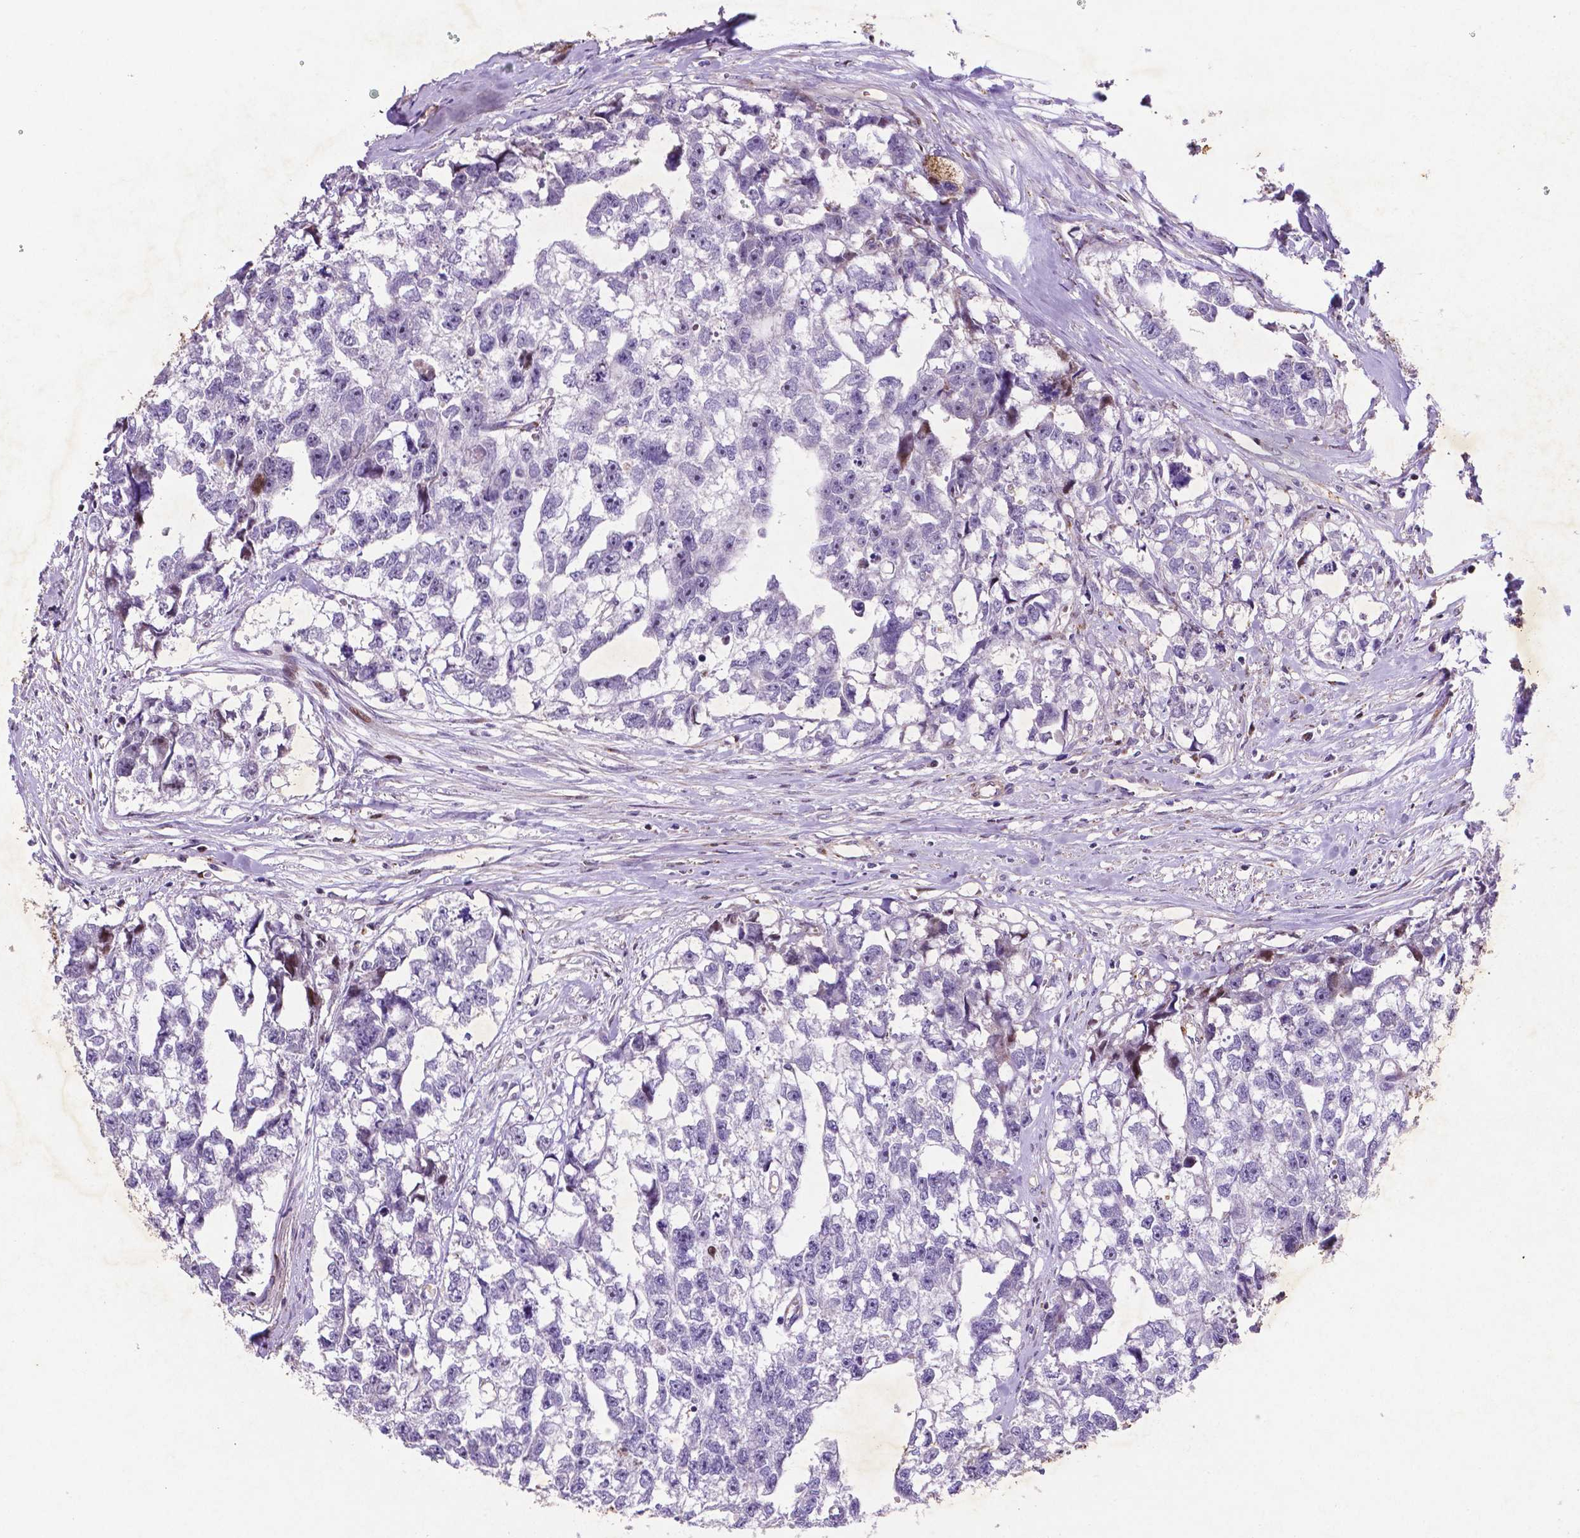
{"staining": {"intensity": "negative", "quantity": "none", "location": "none"}, "tissue": "testis cancer", "cell_type": "Tumor cells", "image_type": "cancer", "snomed": [{"axis": "morphology", "description": "Carcinoma, Embryonal, NOS"}, {"axis": "morphology", "description": "Teratoma, malignant, NOS"}, {"axis": "topography", "description": "Testis"}], "caption": "This is a photomicrograph of immunohistochemistry (IHC) staining of testis cancer (embryonal carcinoma), which shows no positivity in tumor cells.", "gene": "TM4SF20", "patient": {"sex": "male", "age": 44}}